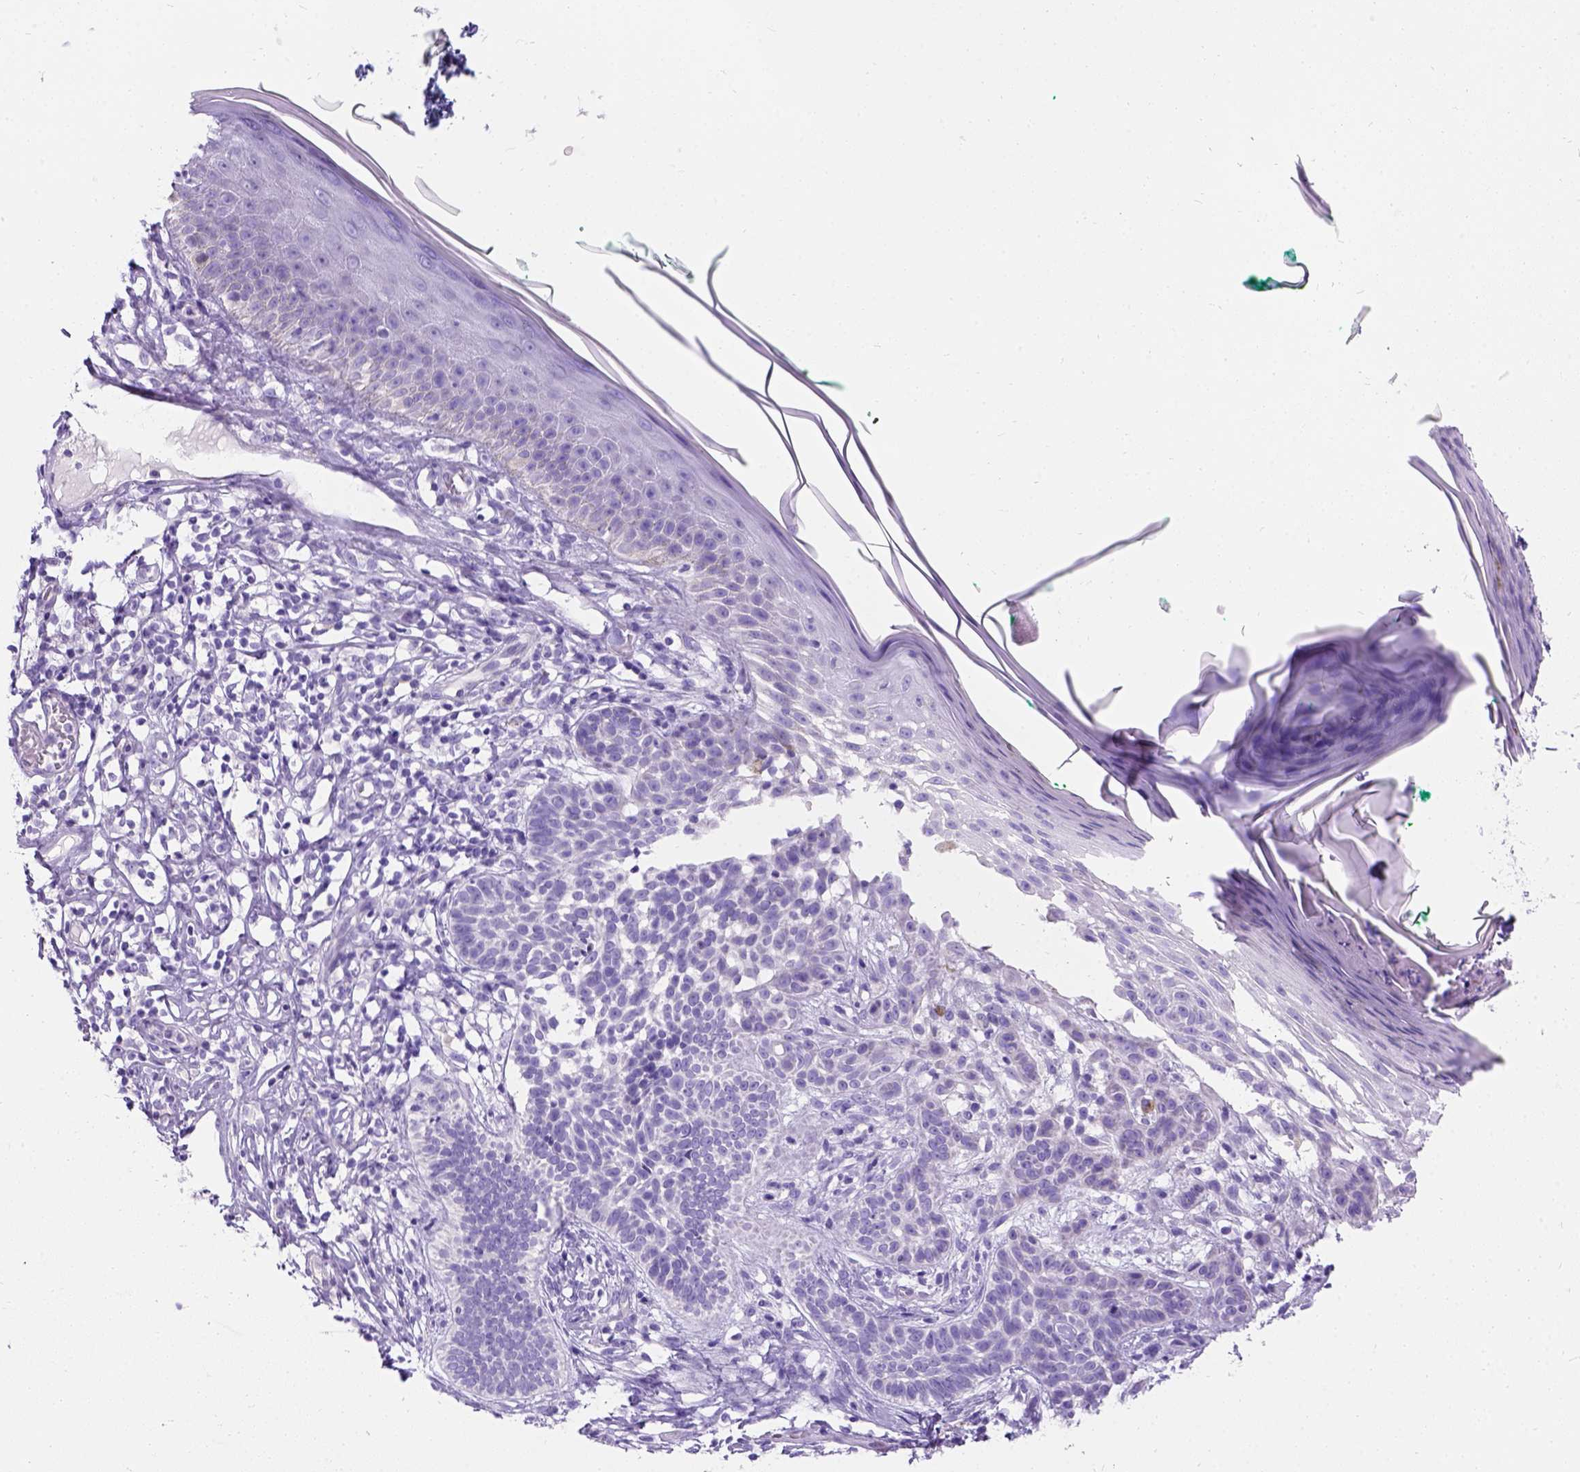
{"staining": {"intensity": "negative", "quantity": "none", "location": "none"}, "tissue": "skin cancer", "cell_type": "Tumor cells", "image_type": "cancer", "snomed": [{"axis": "morphology", "description": "Basal cell carcinoma"}, {"axis": "topography", "description": "Skin"}], "caption": "The immunohistochemistry (IHC) micrograph has no significant expression in tumor cells of basal cell carcinoma (skin) tissue.", "gene": "C7orf57", "patient": {"sex": "male", "age": 85}}